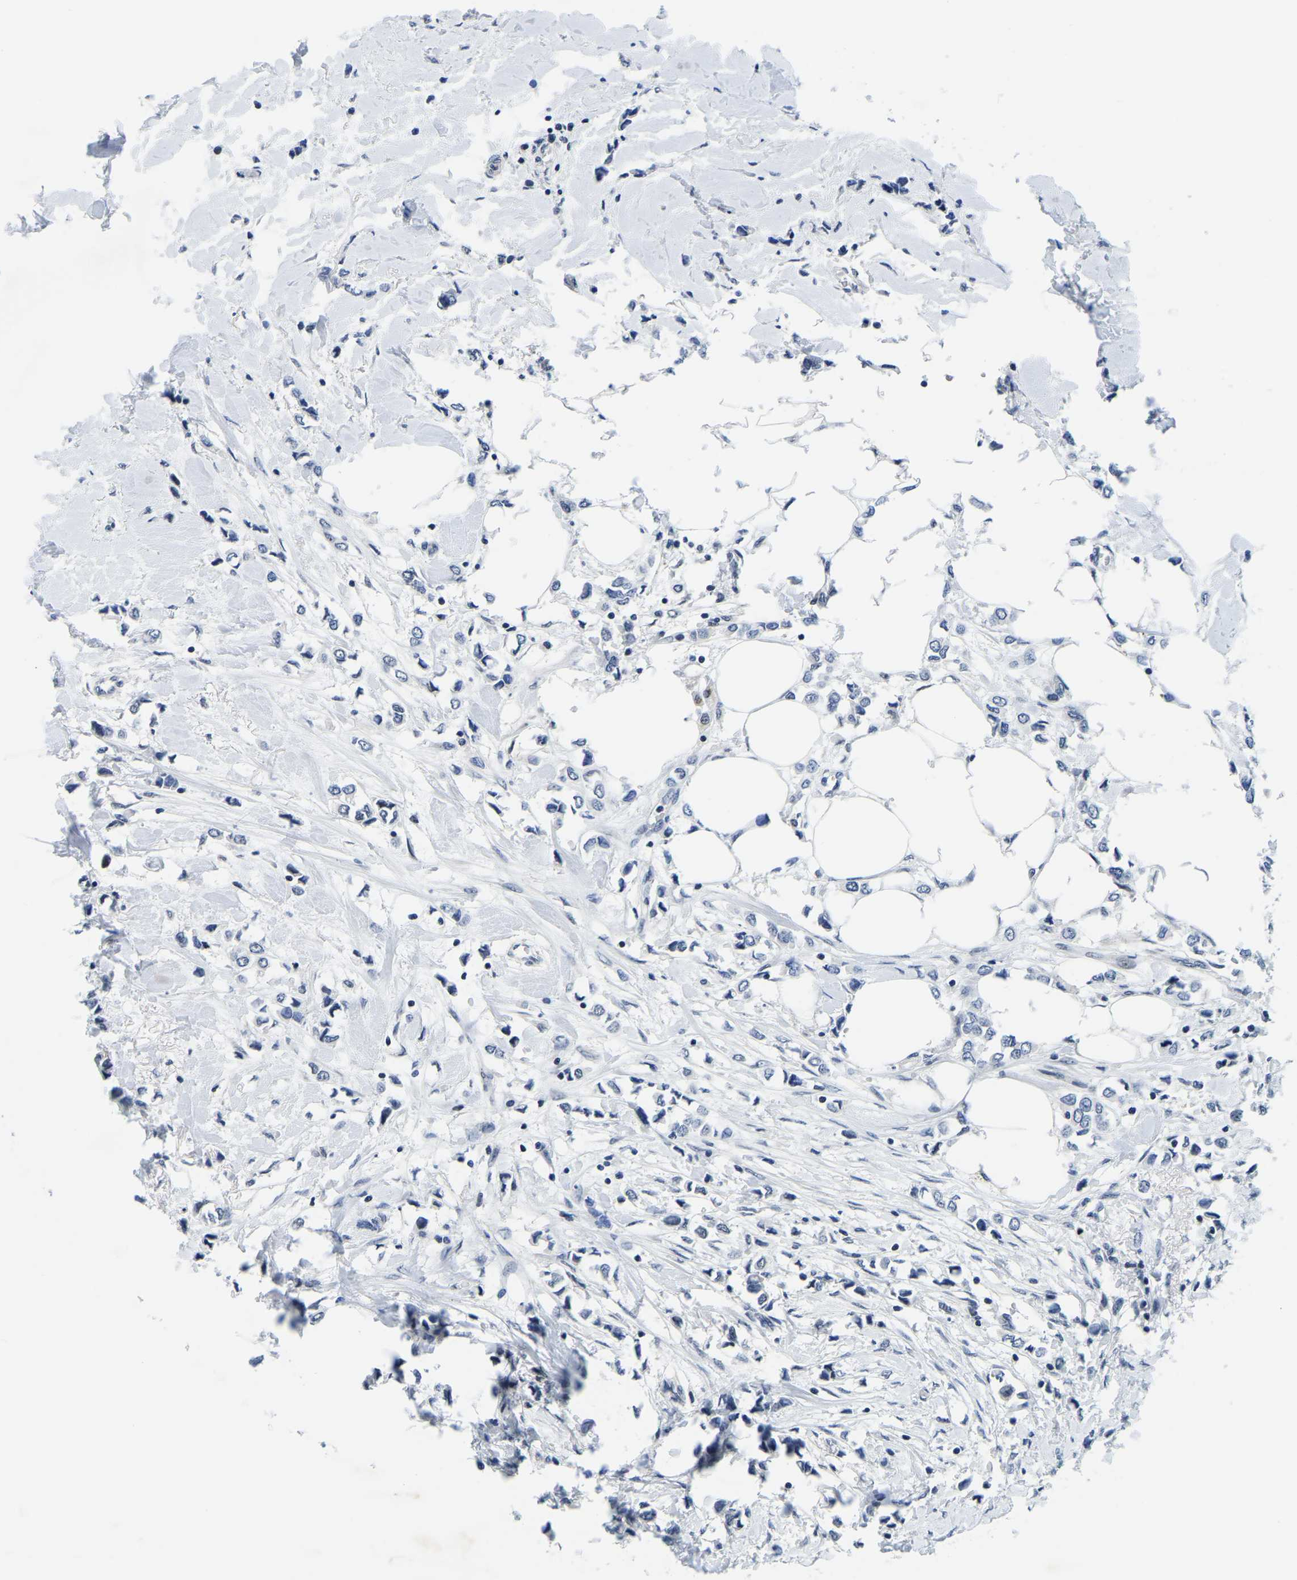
{"staining": {"intensity": "negative", "quantity": "none", "location": "none"}, "tissue": "breast cancer", "cell_type": "Tumor cells", "image_type": "cancer", "snomed": [{"axis": "morphology", "description": "Lobular carcinoma"}, {"axis": "topography", "description": "Breast"}], "caption": "Immunohistochemistry photomicrograph of neoplastic tissue: breast cancer (lobular carcinoma) stained with DAB reveals no significant protein expression in tumor cells.", "gene": "POLDIP3", "patient": {"sex": "female", "age": 51}}